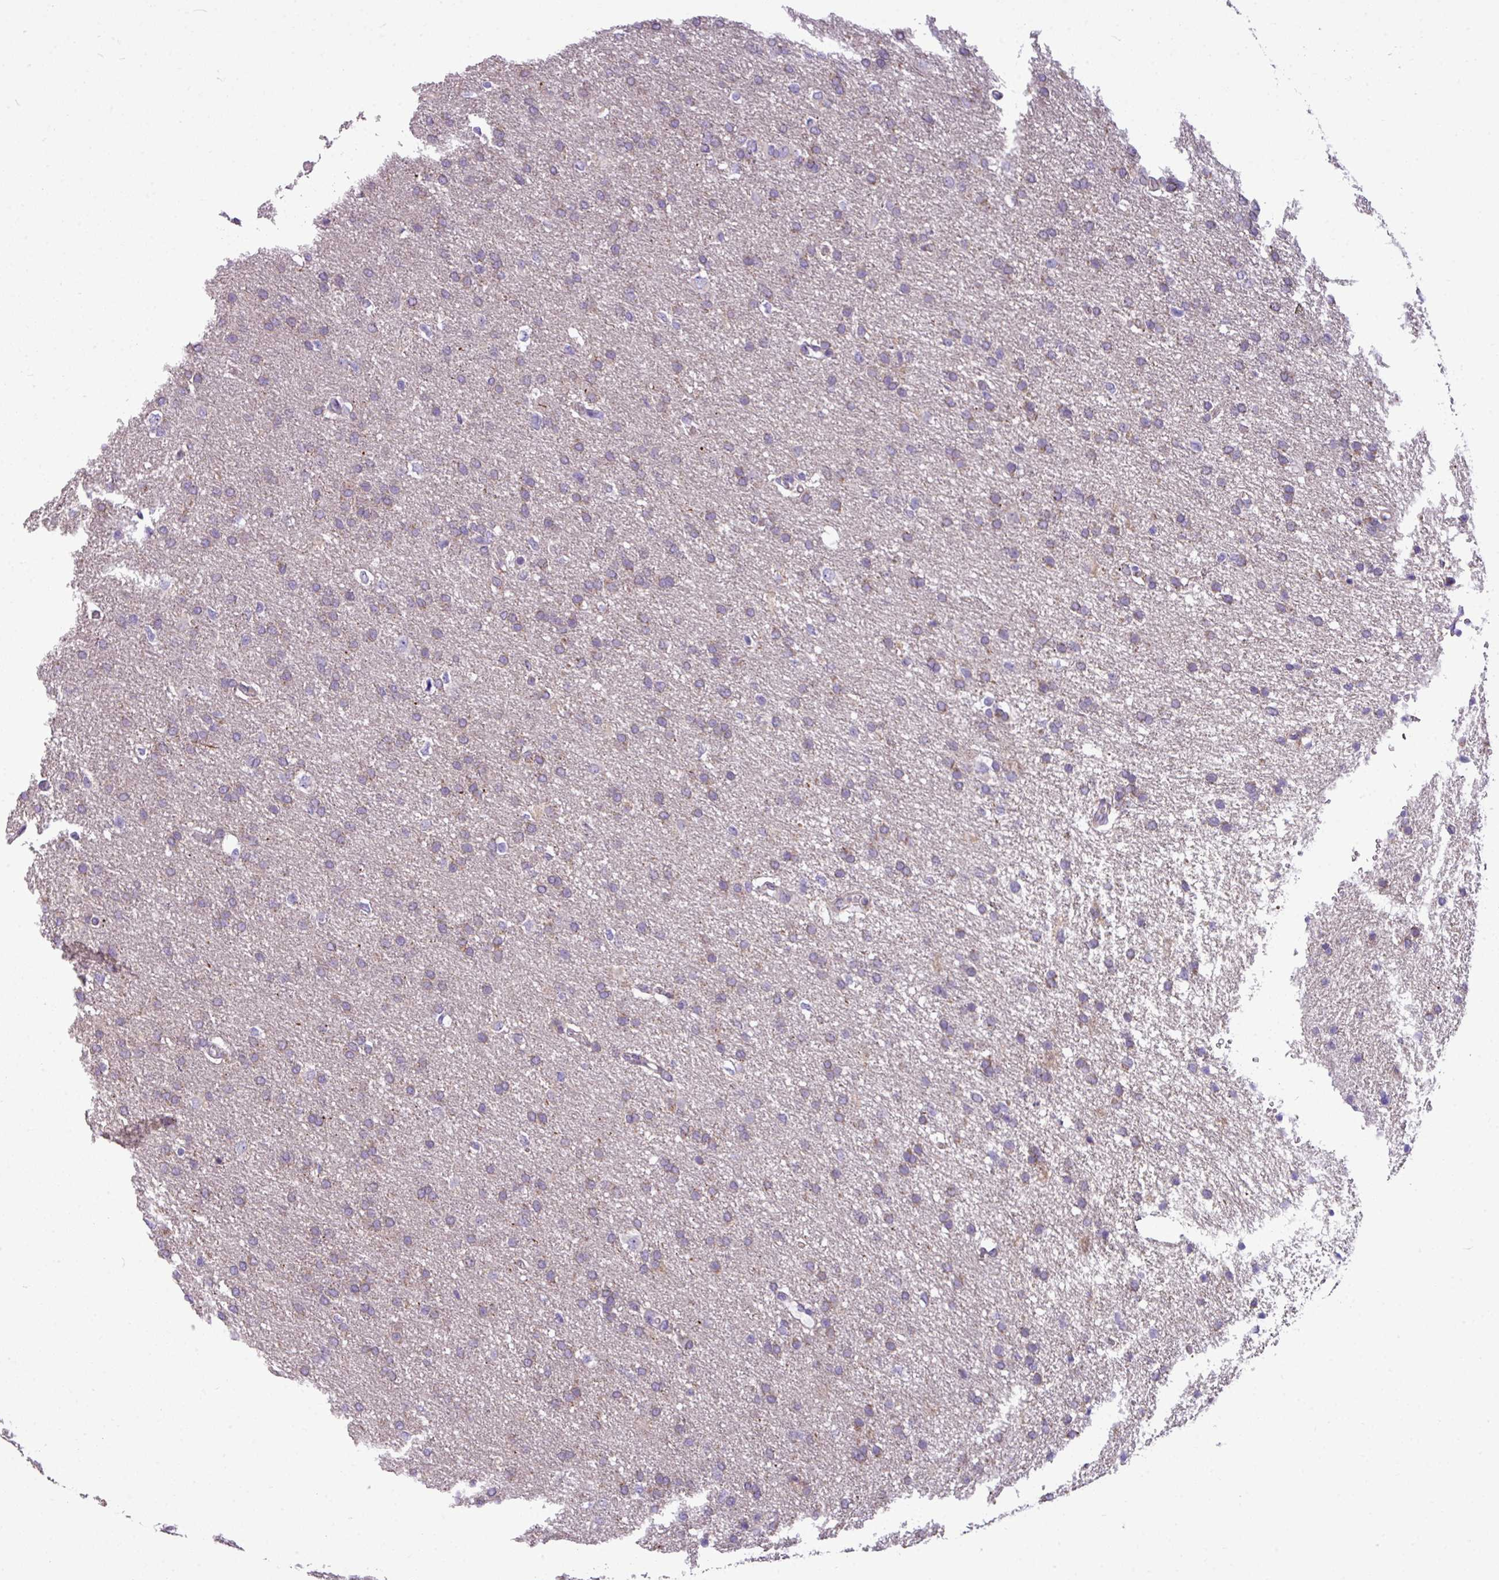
{"staining": {"intensity": "weak", "quantity": "25%-75%", "location": "cytoplasmic/membranous"}, "tissue": "glioma", "cell_type": "Tumor cells", "image_type": "cancer", "snomed": [{"axis": "morphology", "description": "Glioma, malignant, High grade"}, {"axis": "topography", "description": "Brain"}], "caption": "Protein expression analysis of human malignant high-grade glioma reveals weak cytoplasmic/membranous positivity in approximately 25%-75% of tumor cells.", "gene": "TMEM178B", "patient": {"sex": "male", "age": 72}}